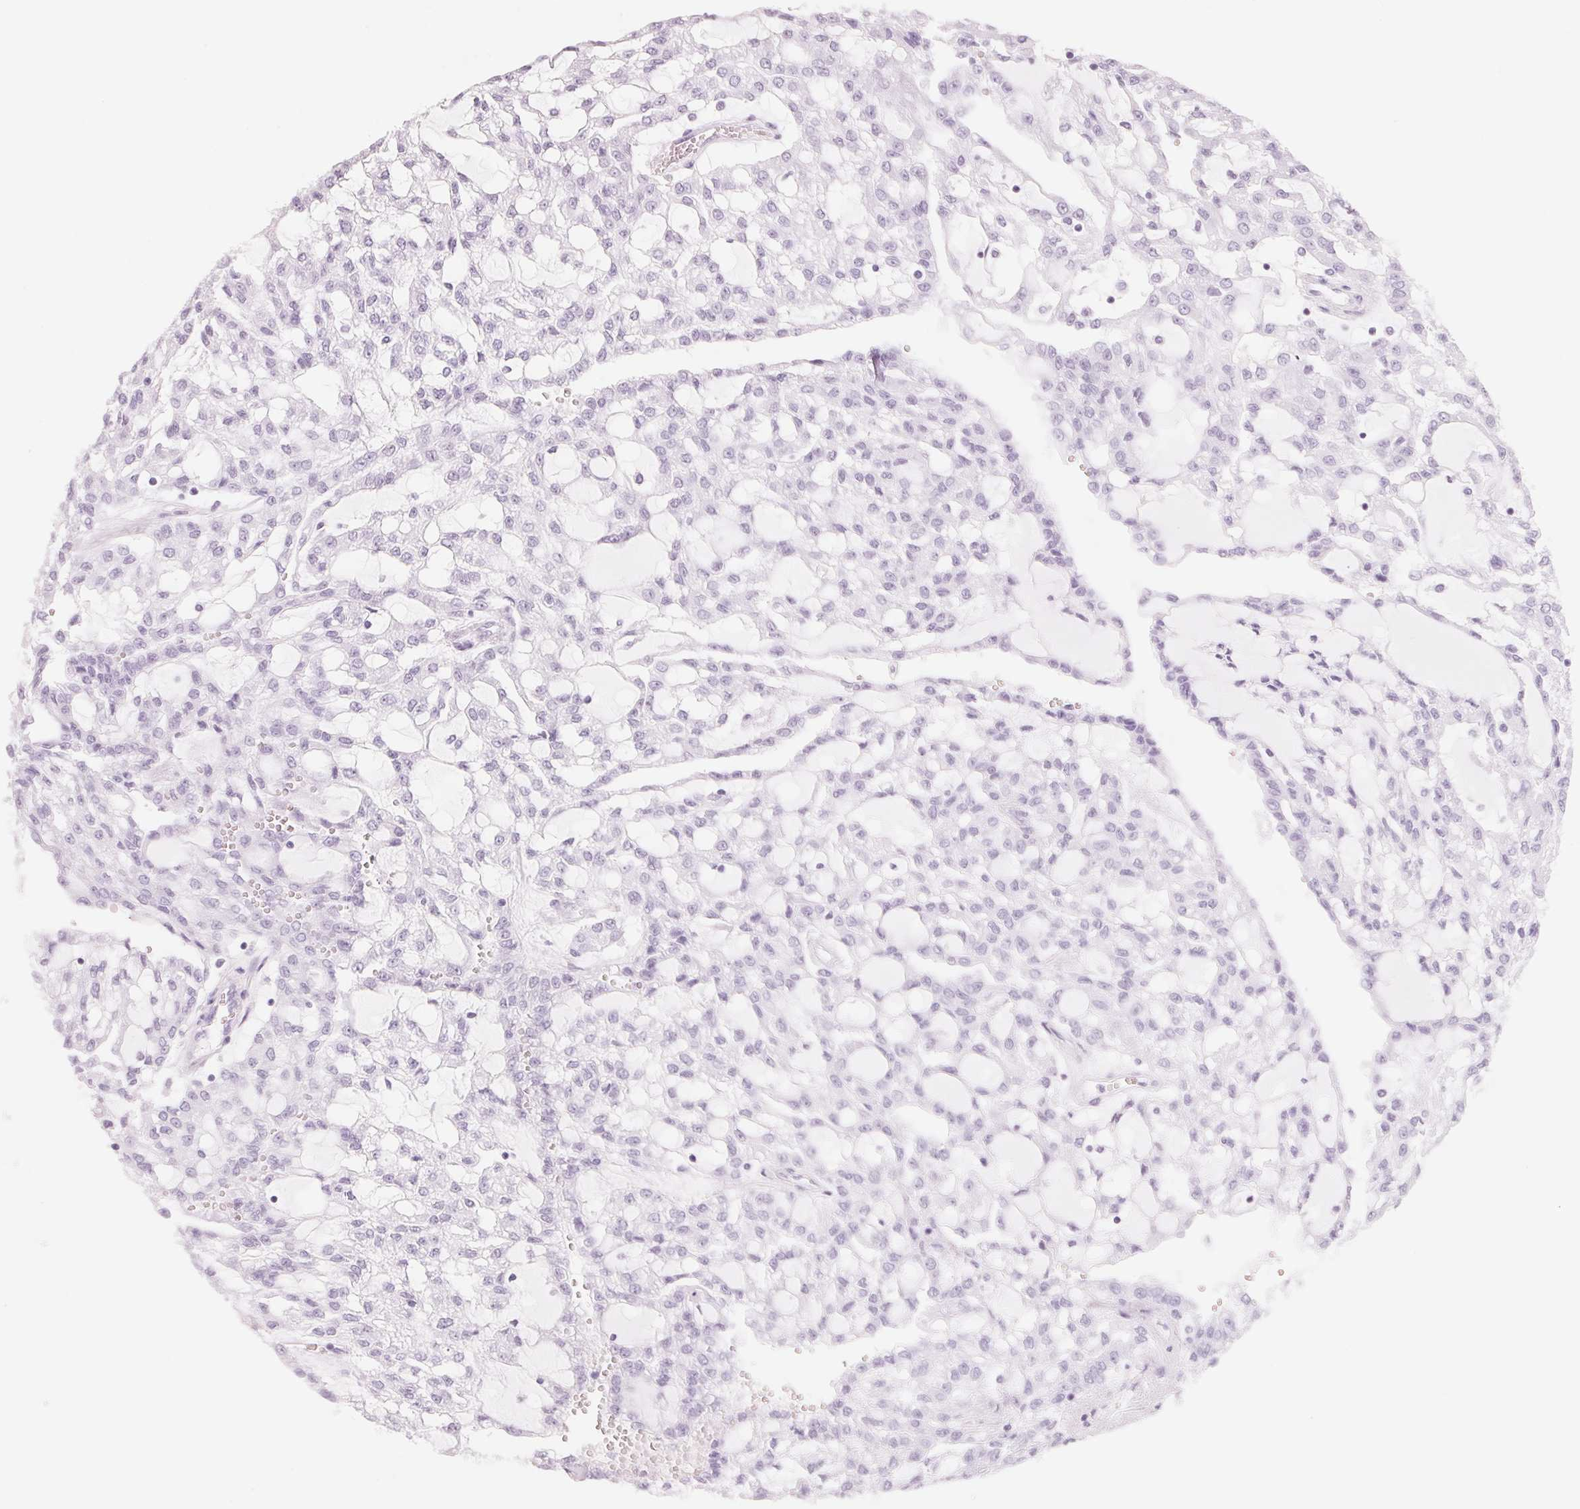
{"staining": {"intensity": "negative", "quantity": "none", "location": "none"}, "tissue": "renal cancer", "cell_type": "Tumor cells", "image_type": "cancer", "snomed": [{"axis": "morphology", "description": "Adenocarcinoma, NOS"}, {"axis": "topography", "description": "Kidney"}], "caption": "A micrograph of adenocarcinoma (renal) stained for a protein exhibits no brown staining in tumor cells.", "gene": "CFHR2", "patient": {"sex": "male", "age": 63}}